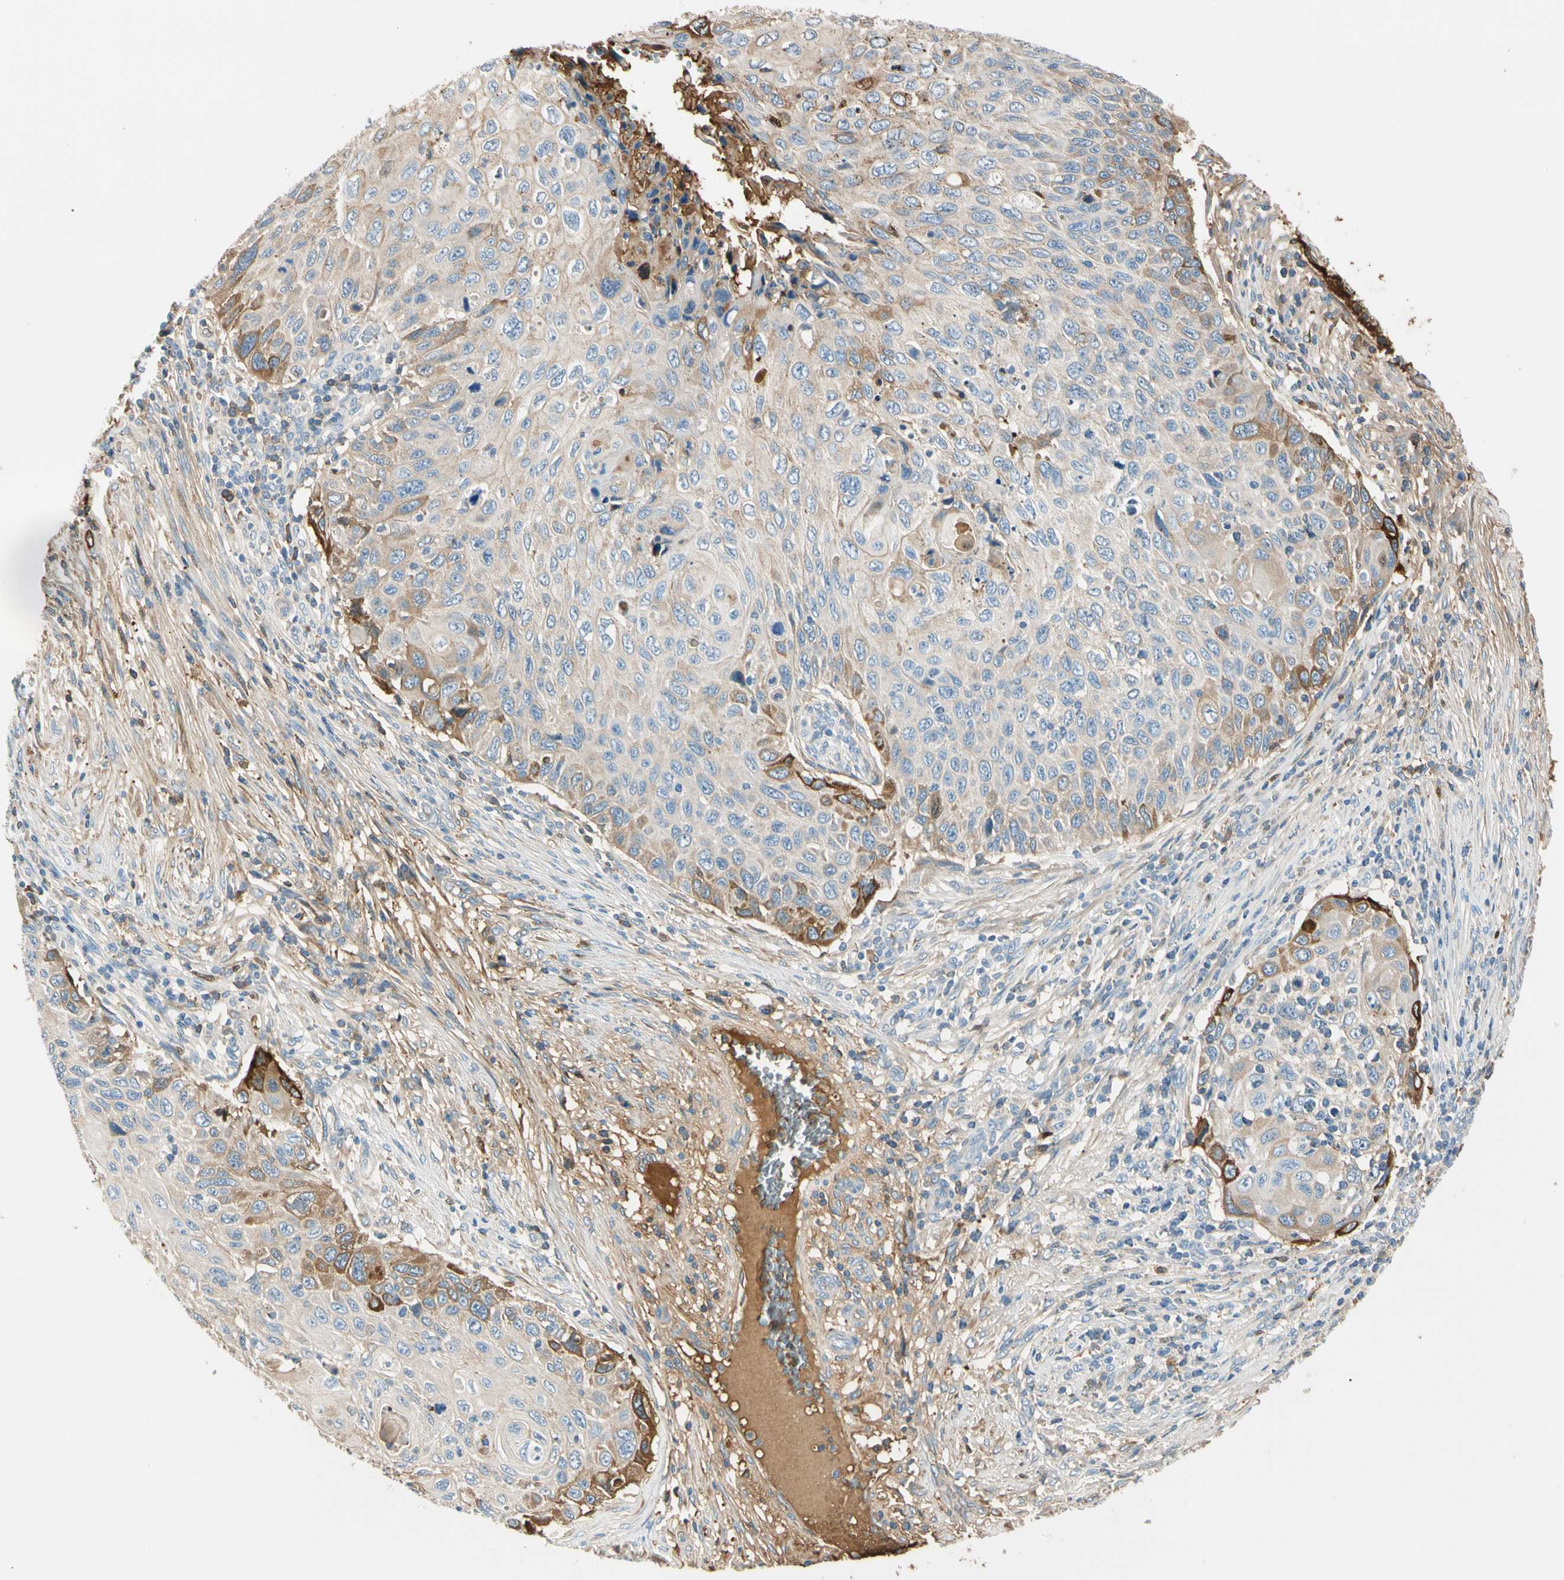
{"staining": {"intensity": "moderate", "quantity": ">75%", "location": "cytoplasmic/membranous"}, "tissue": "cervical cancer", "cell_type": "Tumor cells", "image_type": "cancer", "snomed": [{"axis": "morphology", "description": "Squamous cell carcinoma, NOS"}, {"axis": "topography", "description": "Cervix"}], "caption": "Protein staining by IHC shows moderate cytoplasmic/membranous staining in approximately >75% of tumor cells in squamous cell carcinoma (cervical).", "gene": "LAMB3", "patient": {"sex": "female", "age": 70}}